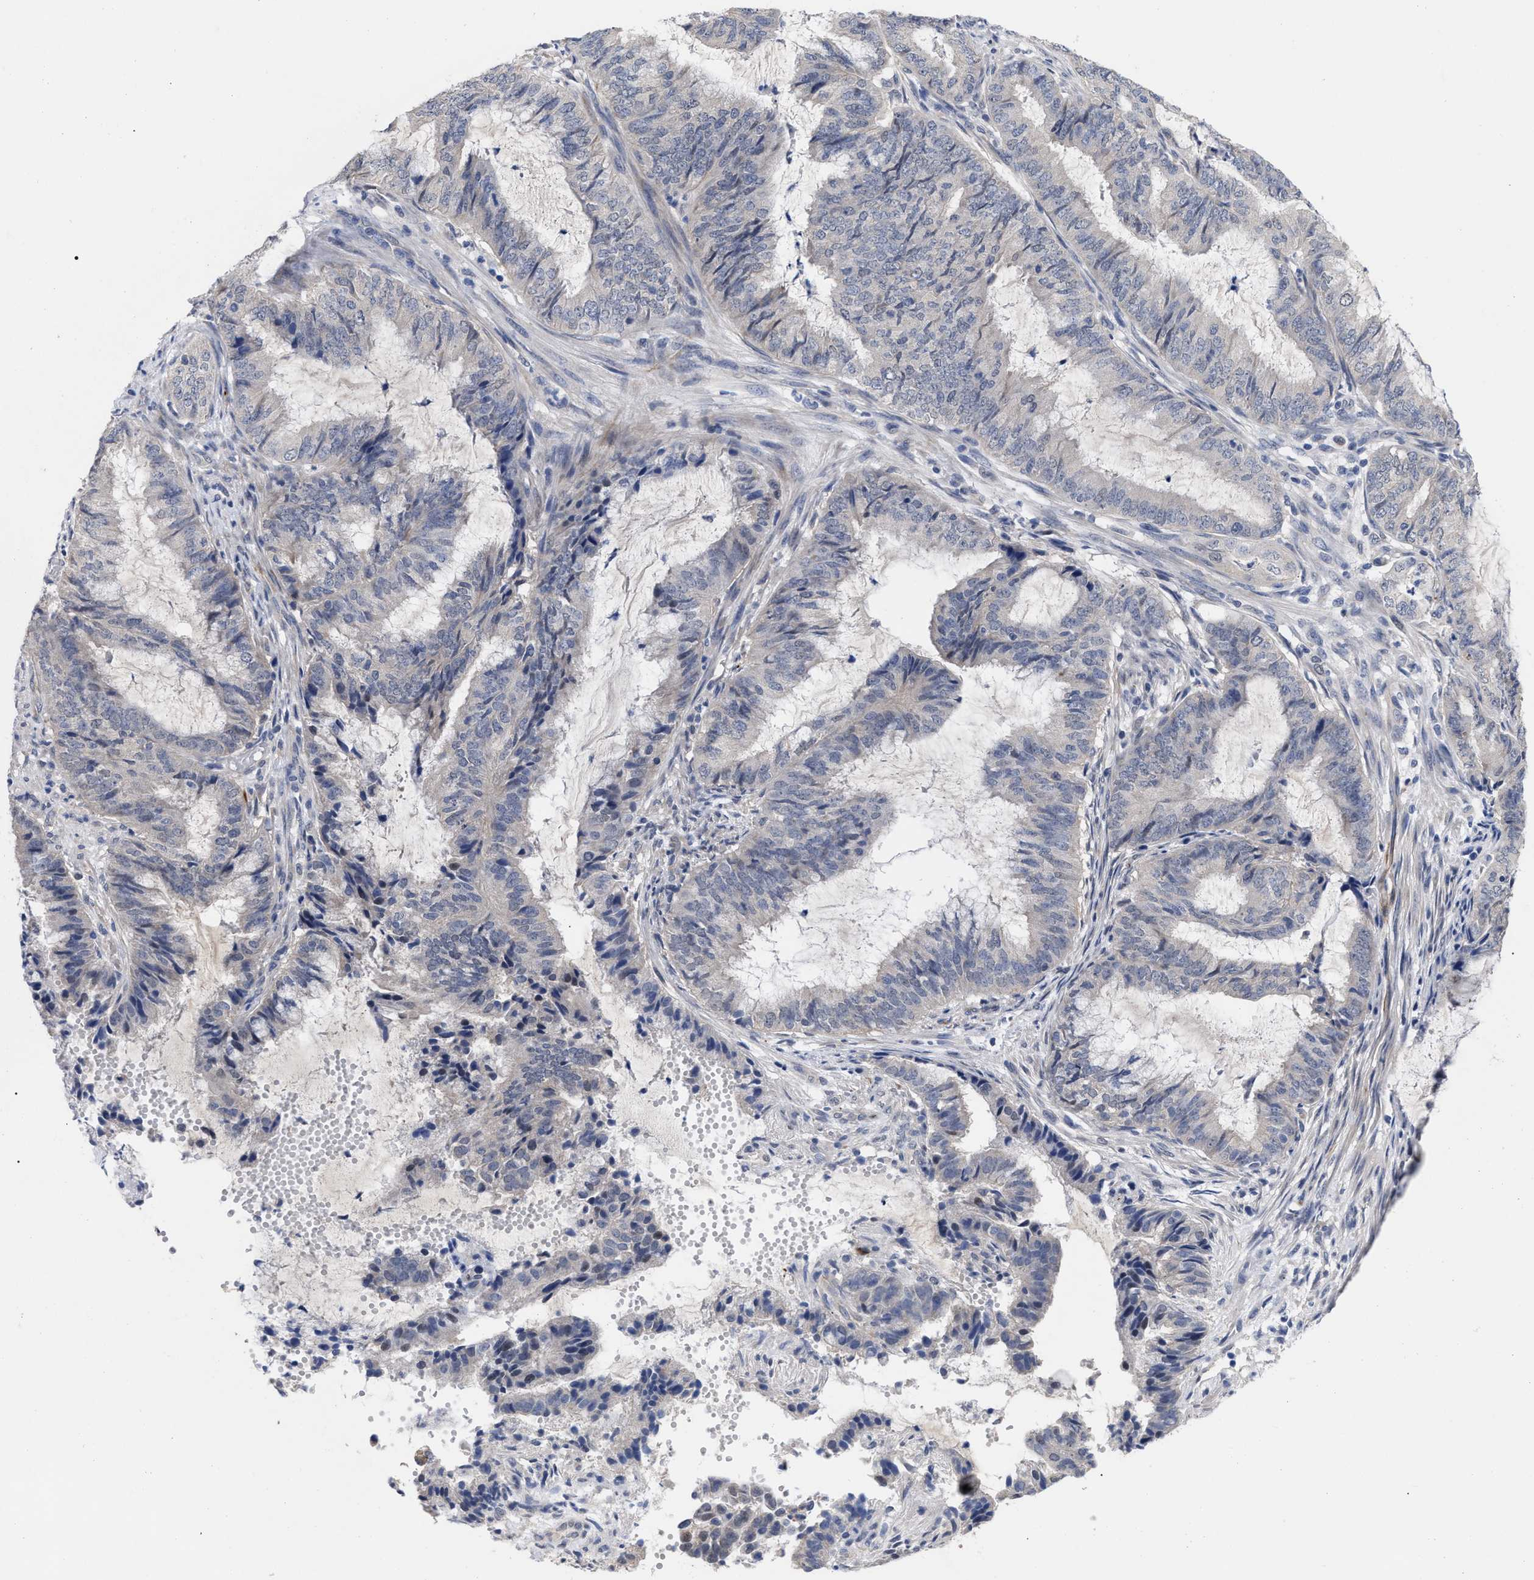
{"staining": {"intensity": "negative", "quantity": "none", "location": "none"}, "tissue": "endometrial cancer", "cell_type": "Tumor cells", "image_type": "cancer", "snomed": [{"axis": "morphology", "description": "Adenocarcinoma, NOS"}, {"axis": "topography", "description": "Endometrium"}], "caption": "DAB (3,3'-diaminobenzidine) immunohistochemical staining of human endometrial cancer (adenocarcinoma) reveals no significant positivity in tumor cells.", "gene": "CCN5", "patient": {"sex": "female", "age": 51}}